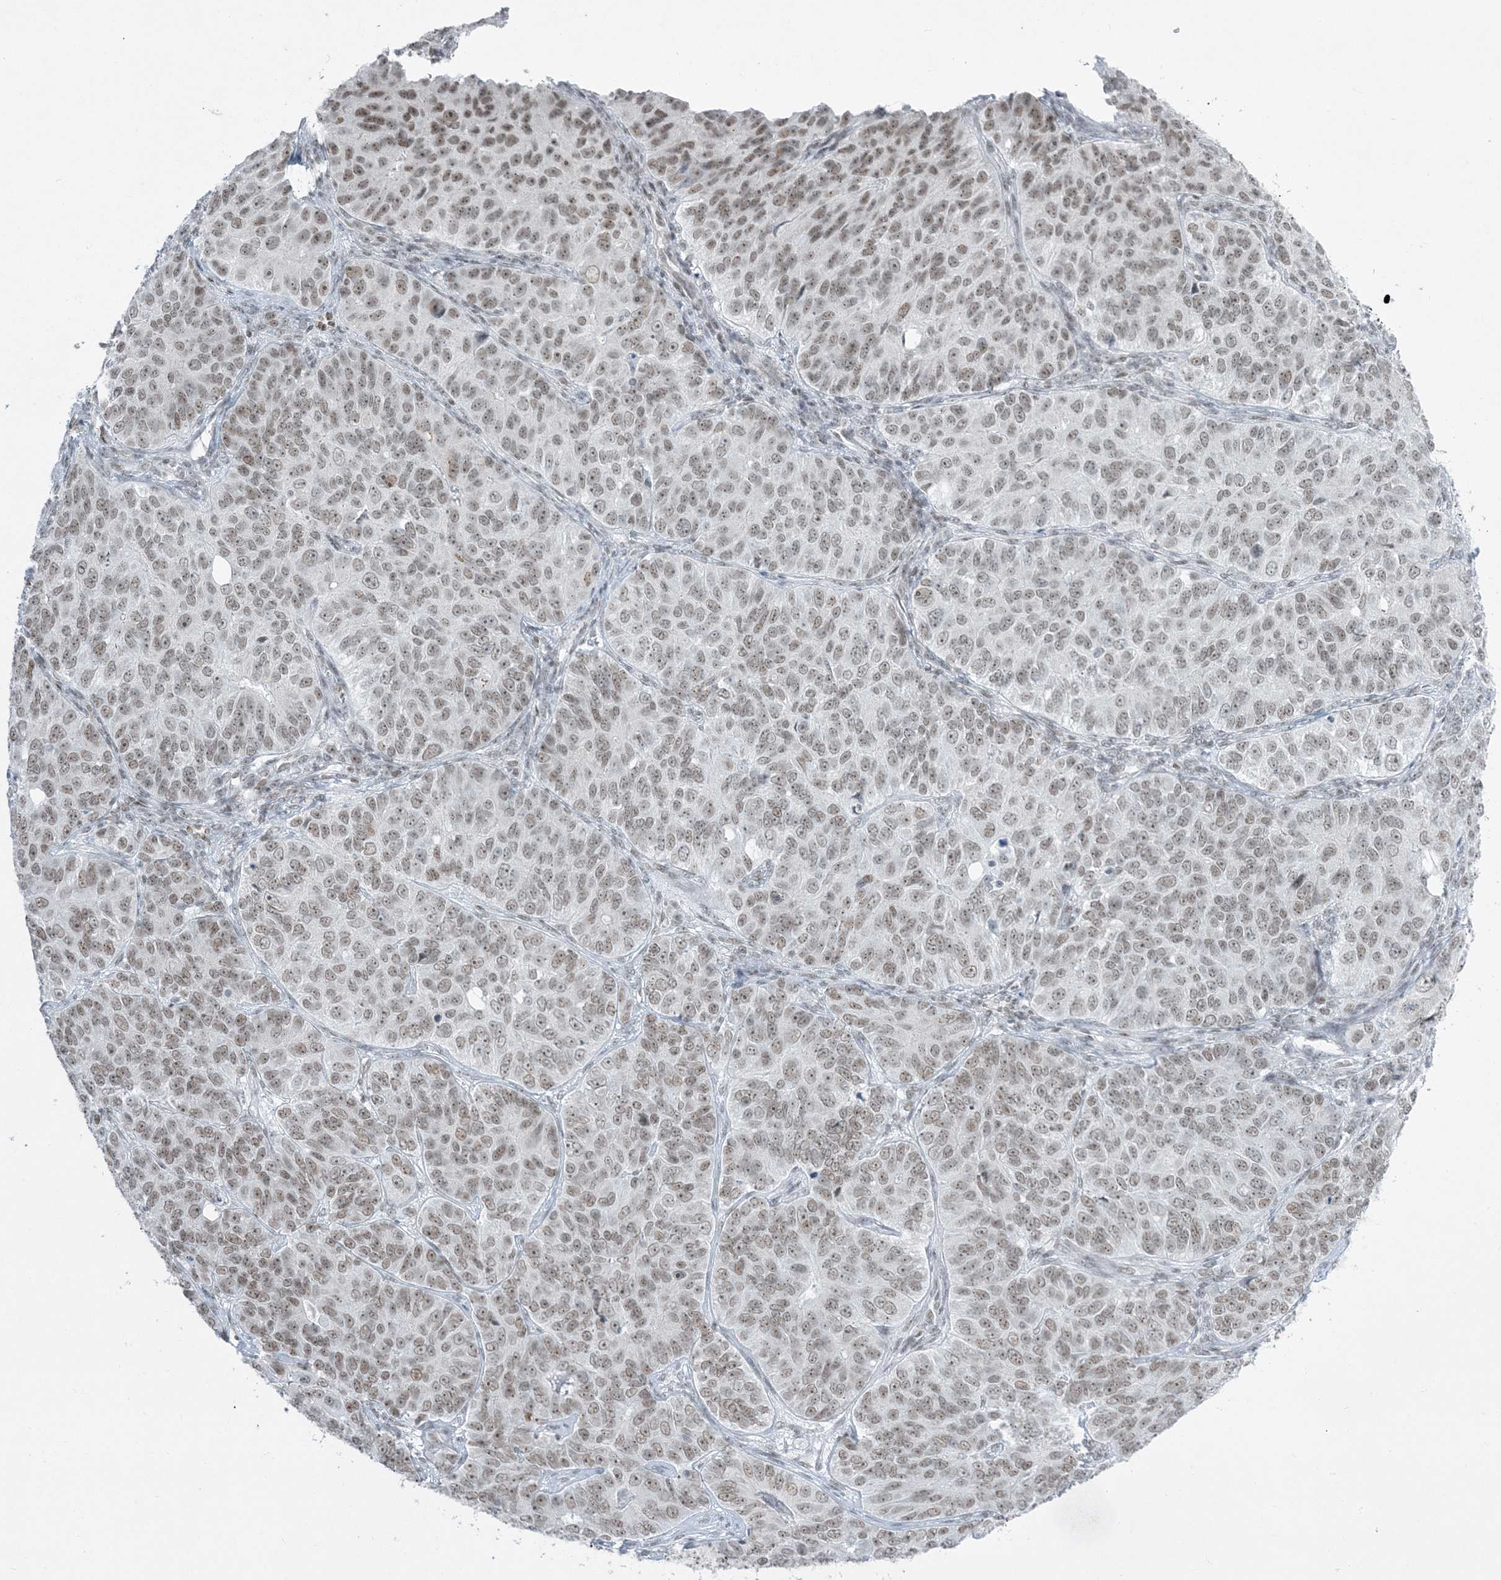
{"staining": {"intensity": "moderate", "quantity": ">75%", "location": "nuclear"}, "tissue": "ovarian cancer", "cell_type": "Tumor cells", "image_type": "cancer", "snomed": [{"axis": "morphology", "description": "Carcinoma, endometroid"}, {"axis": "topography", "description": "Ovary"}], "caption": "A brown stain labels moderate nuclear expression of a protein in ovarian endometroid carcinoma tumor cells.", "gene": "ZNF787", "patient": {"sex": "female", "age": 51}}